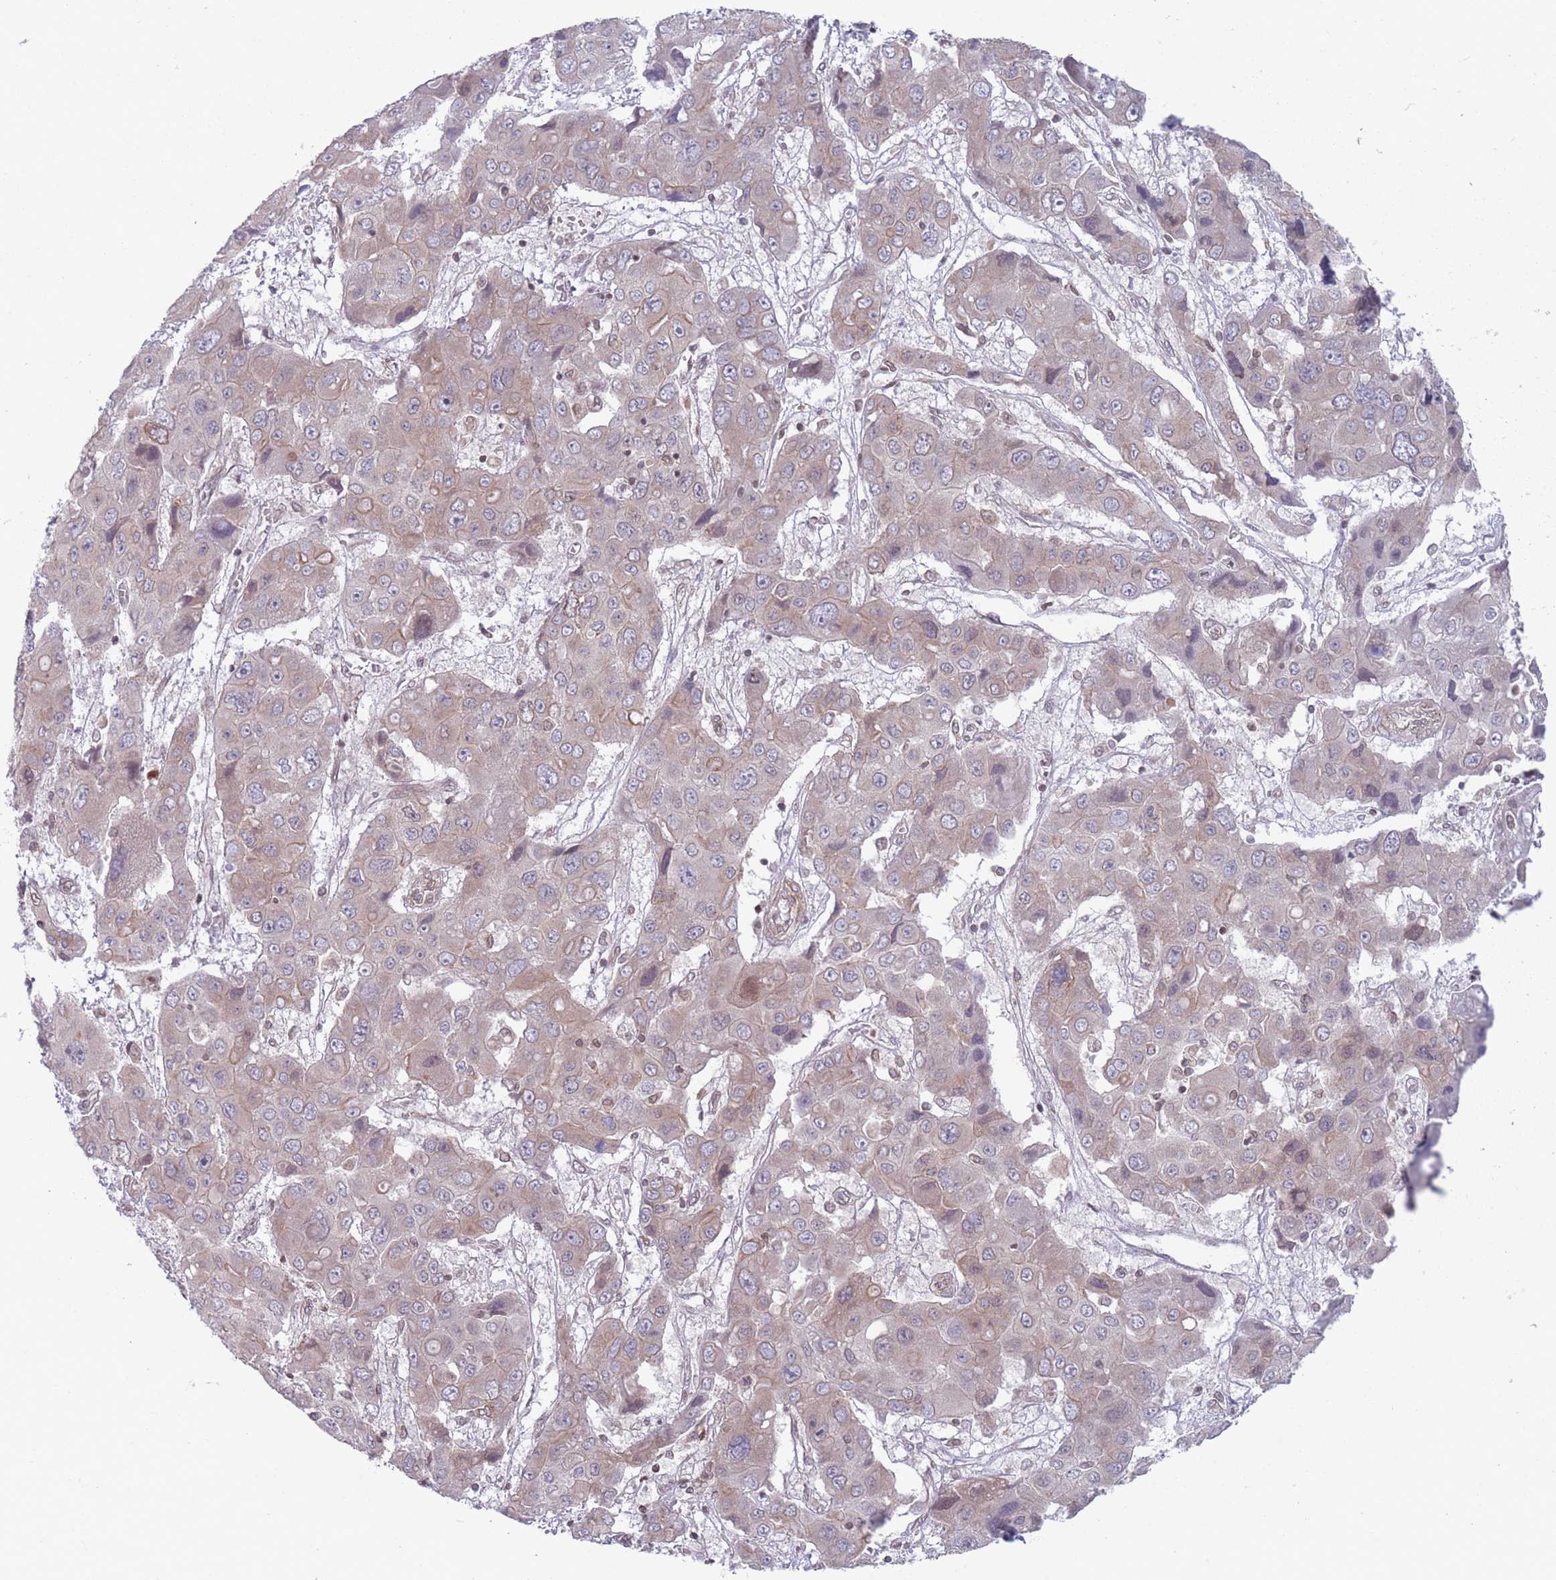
{"staining": {"intensity": "moderate", "quantity": "<25%", "location": "cytoplasmic/membranous"}, "tissue": "liver cancer", "cell_type": "Tumor cells", "image_type": "cancer", "snomed": [{"axis": "morphology", "description": "Cholangiocarcinoma"}, {"axis": "topography", "description": "Liver"}], "caption": "Immunohistochemistry (IHC) of cholangiocarcinoma (liver) shows low levels of moderate cytoplasmic/membranous positivity in approximately <25% of tumor cells.", "gene": "VRK2", "patient": {"sex": "male", "age": 67}}